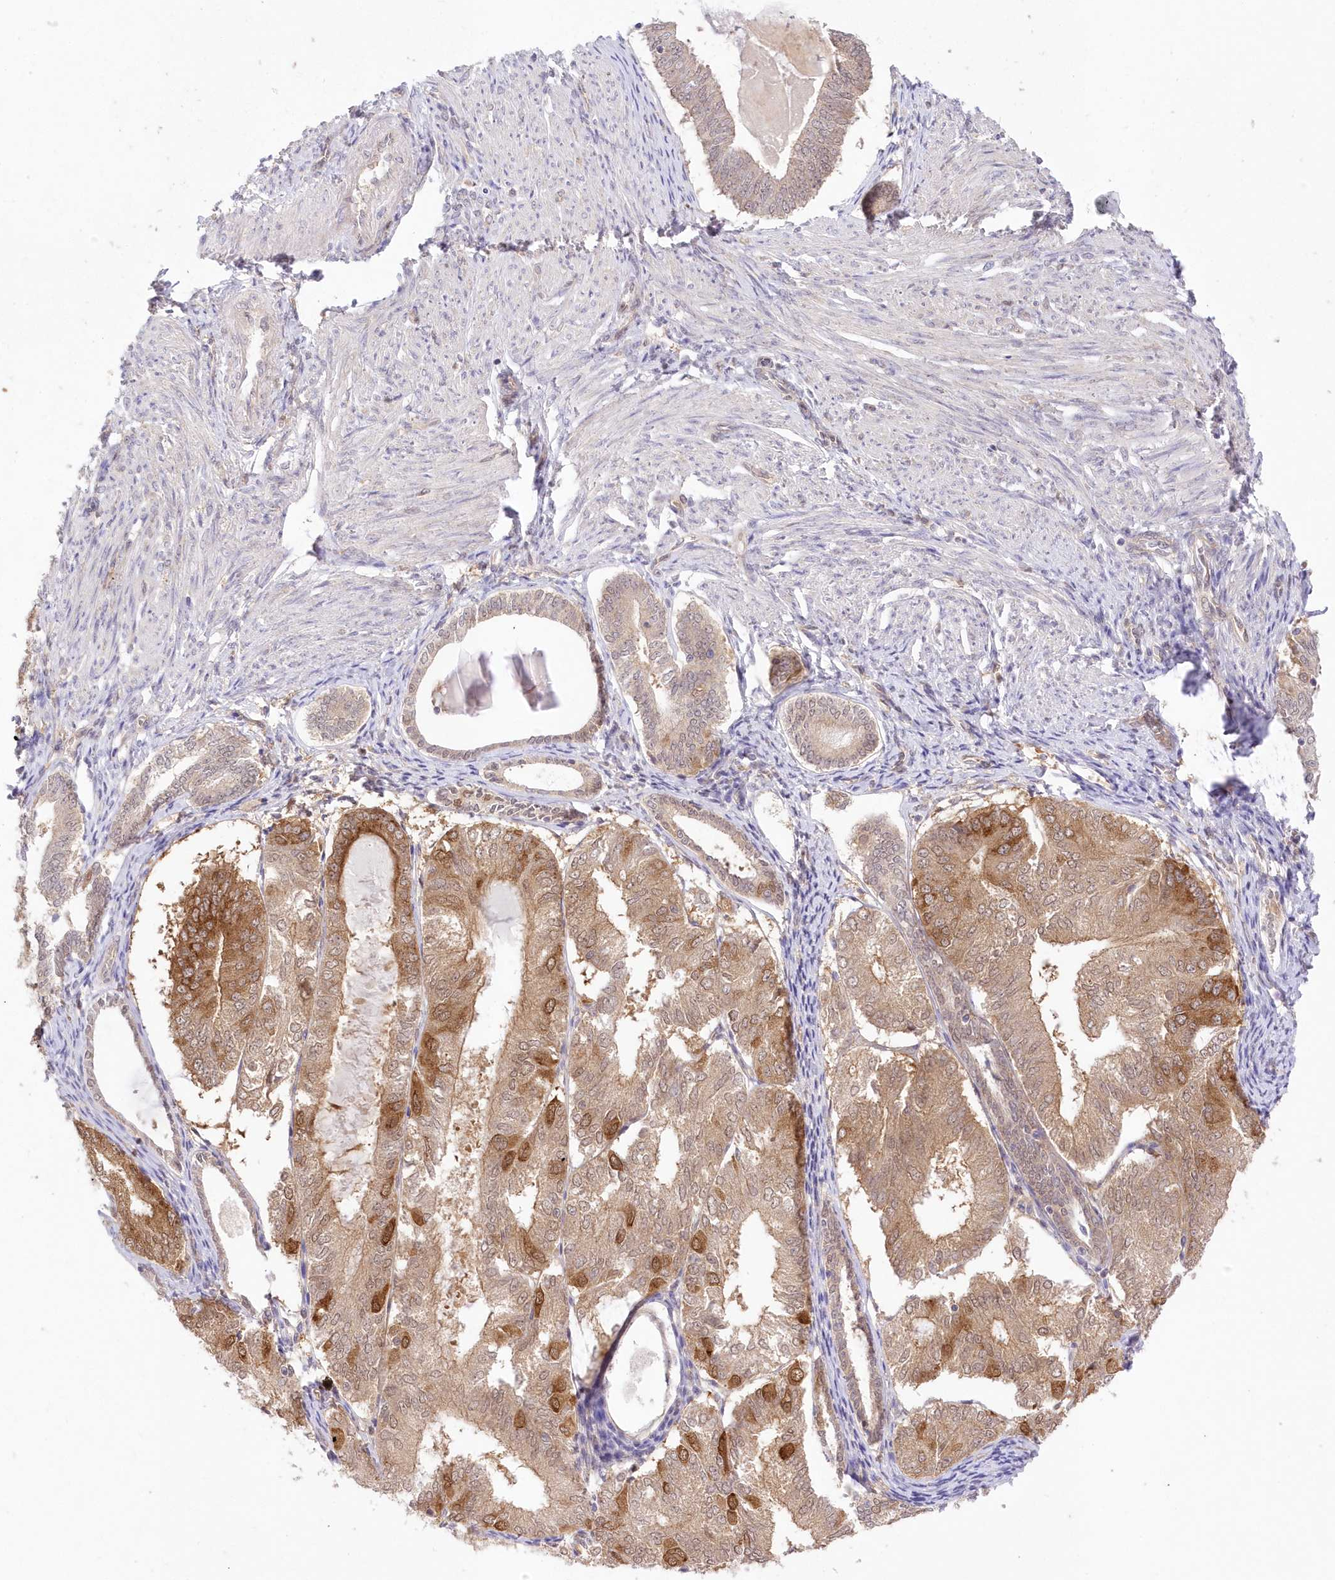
{"staining": {"intensity": "moderate", "quantity": ">75%", "location": "cytoplasmic/membranous"}, "tissue": "endometrial cancer", "cell_type": "Tumor cells", "image_type": "cancer", "snomed": [{"axis": "morphology", "description": "Adenocarcinoma, NOS"}, {"axis": "topography", "description": "Endometrium"}], "caption": "Immunohistochemistry (IHC) histopathology image of endometrial cancer stained for a protein (brown), which demonstrates medium levels of moderate cytoplasmic/membranous expression in about >75% of tumor cells.", "gene": "RNPEP", "patient": {"sex": "female", "age": 81}}